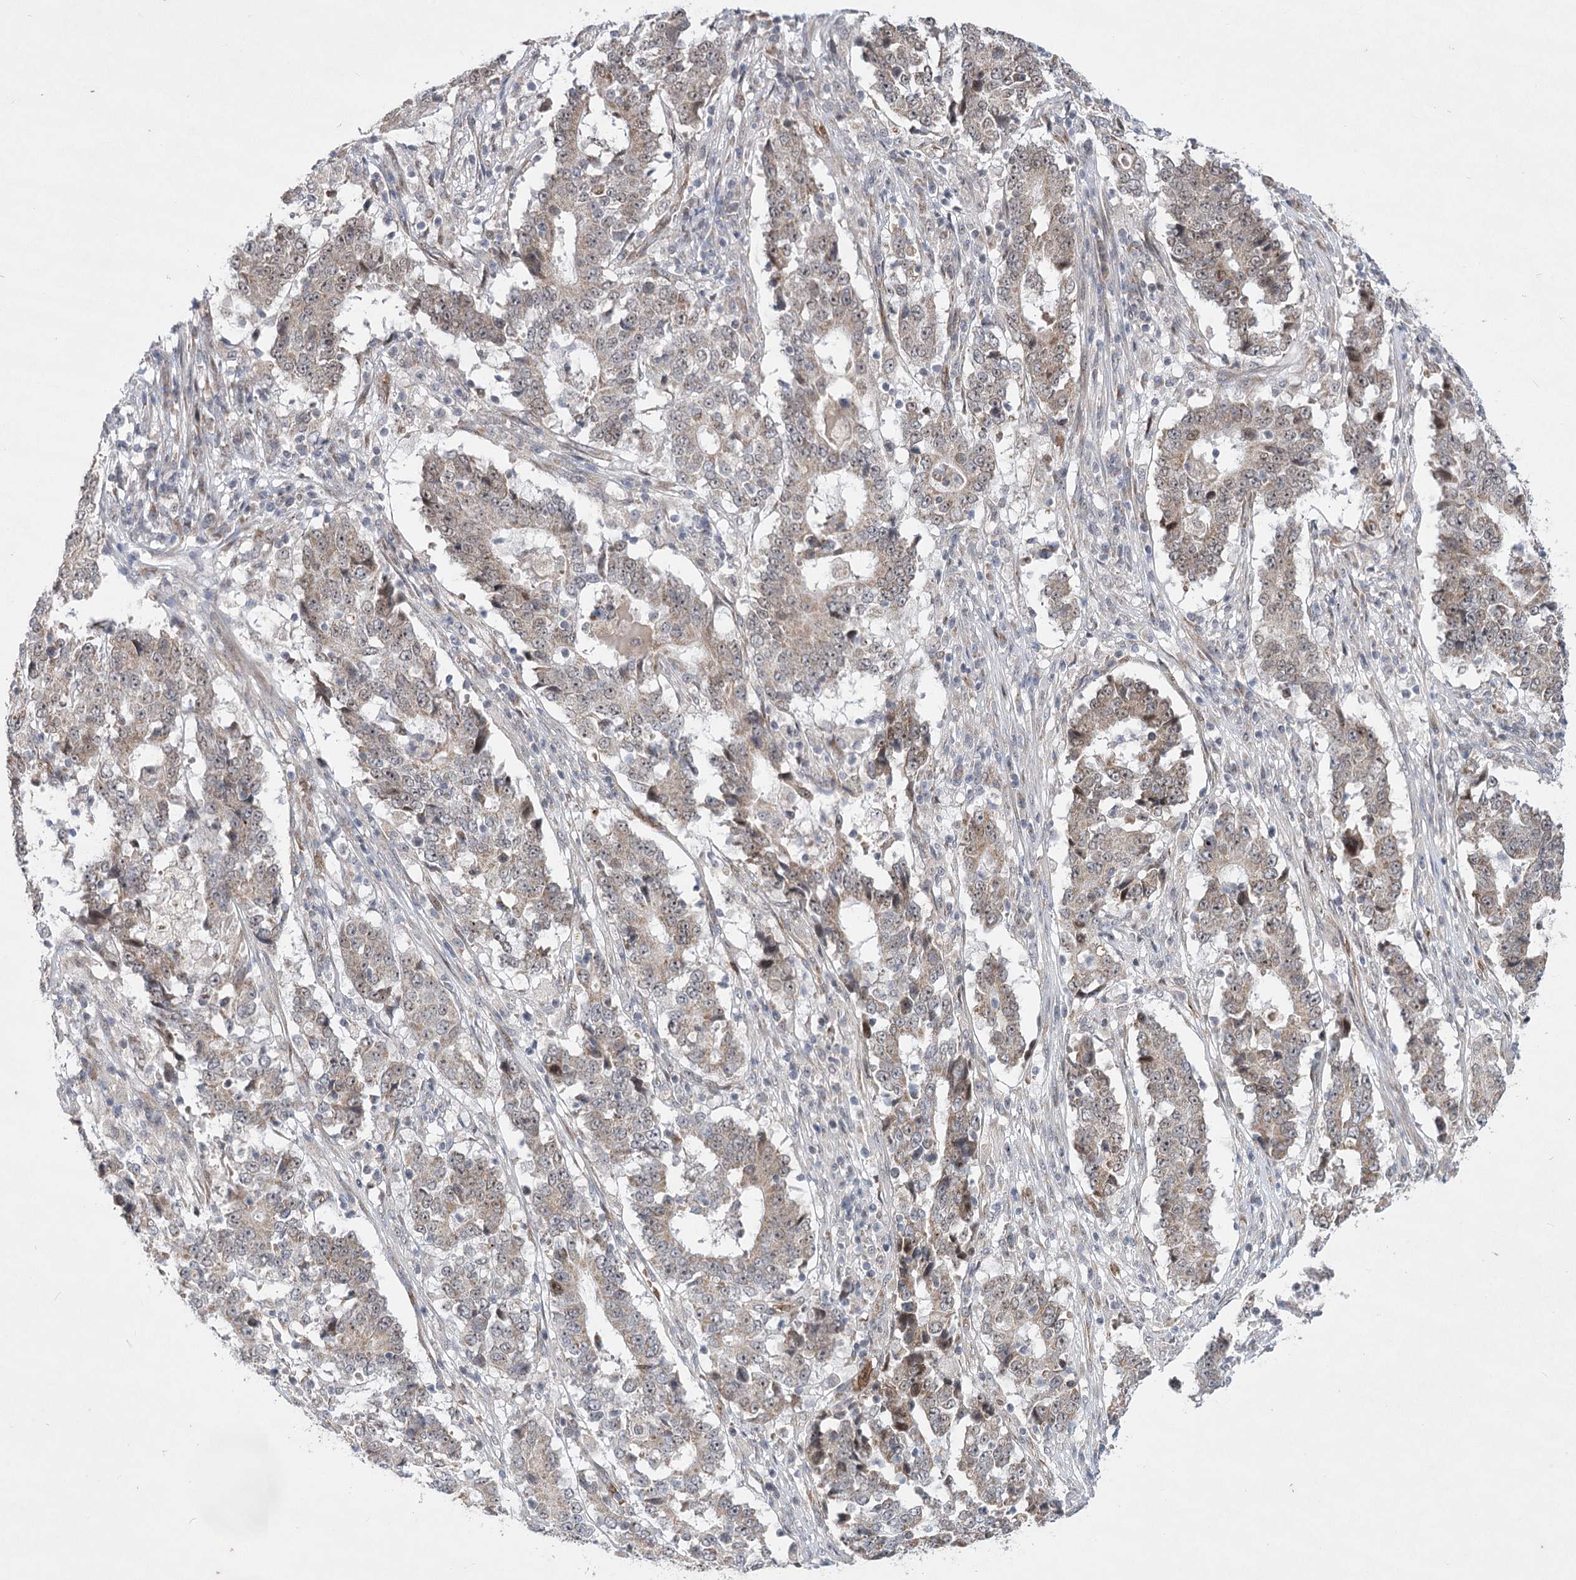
{"staining": {"intensity": "weak", "quantity": ">75%", "location": "cytoplasmic/membranous"}, "tissue": "stomach cancer", "cell_type": "Tumor cells", "image_type": "cancer", "snomed": [{"axis": "morphology", "description": "Adenocarcinoma, NOS"}, {"axis": "topography", "description": "Stomach"}], "caption": "Approximately >75% of tumor cells in human stomach adenocarcinoma display weak cytoplasmic/membranous protein expression as visualized by brown immunohistochemical staining.", "gene": "NSMCE4A", "patient": {"sex": "male", "age": 59}}